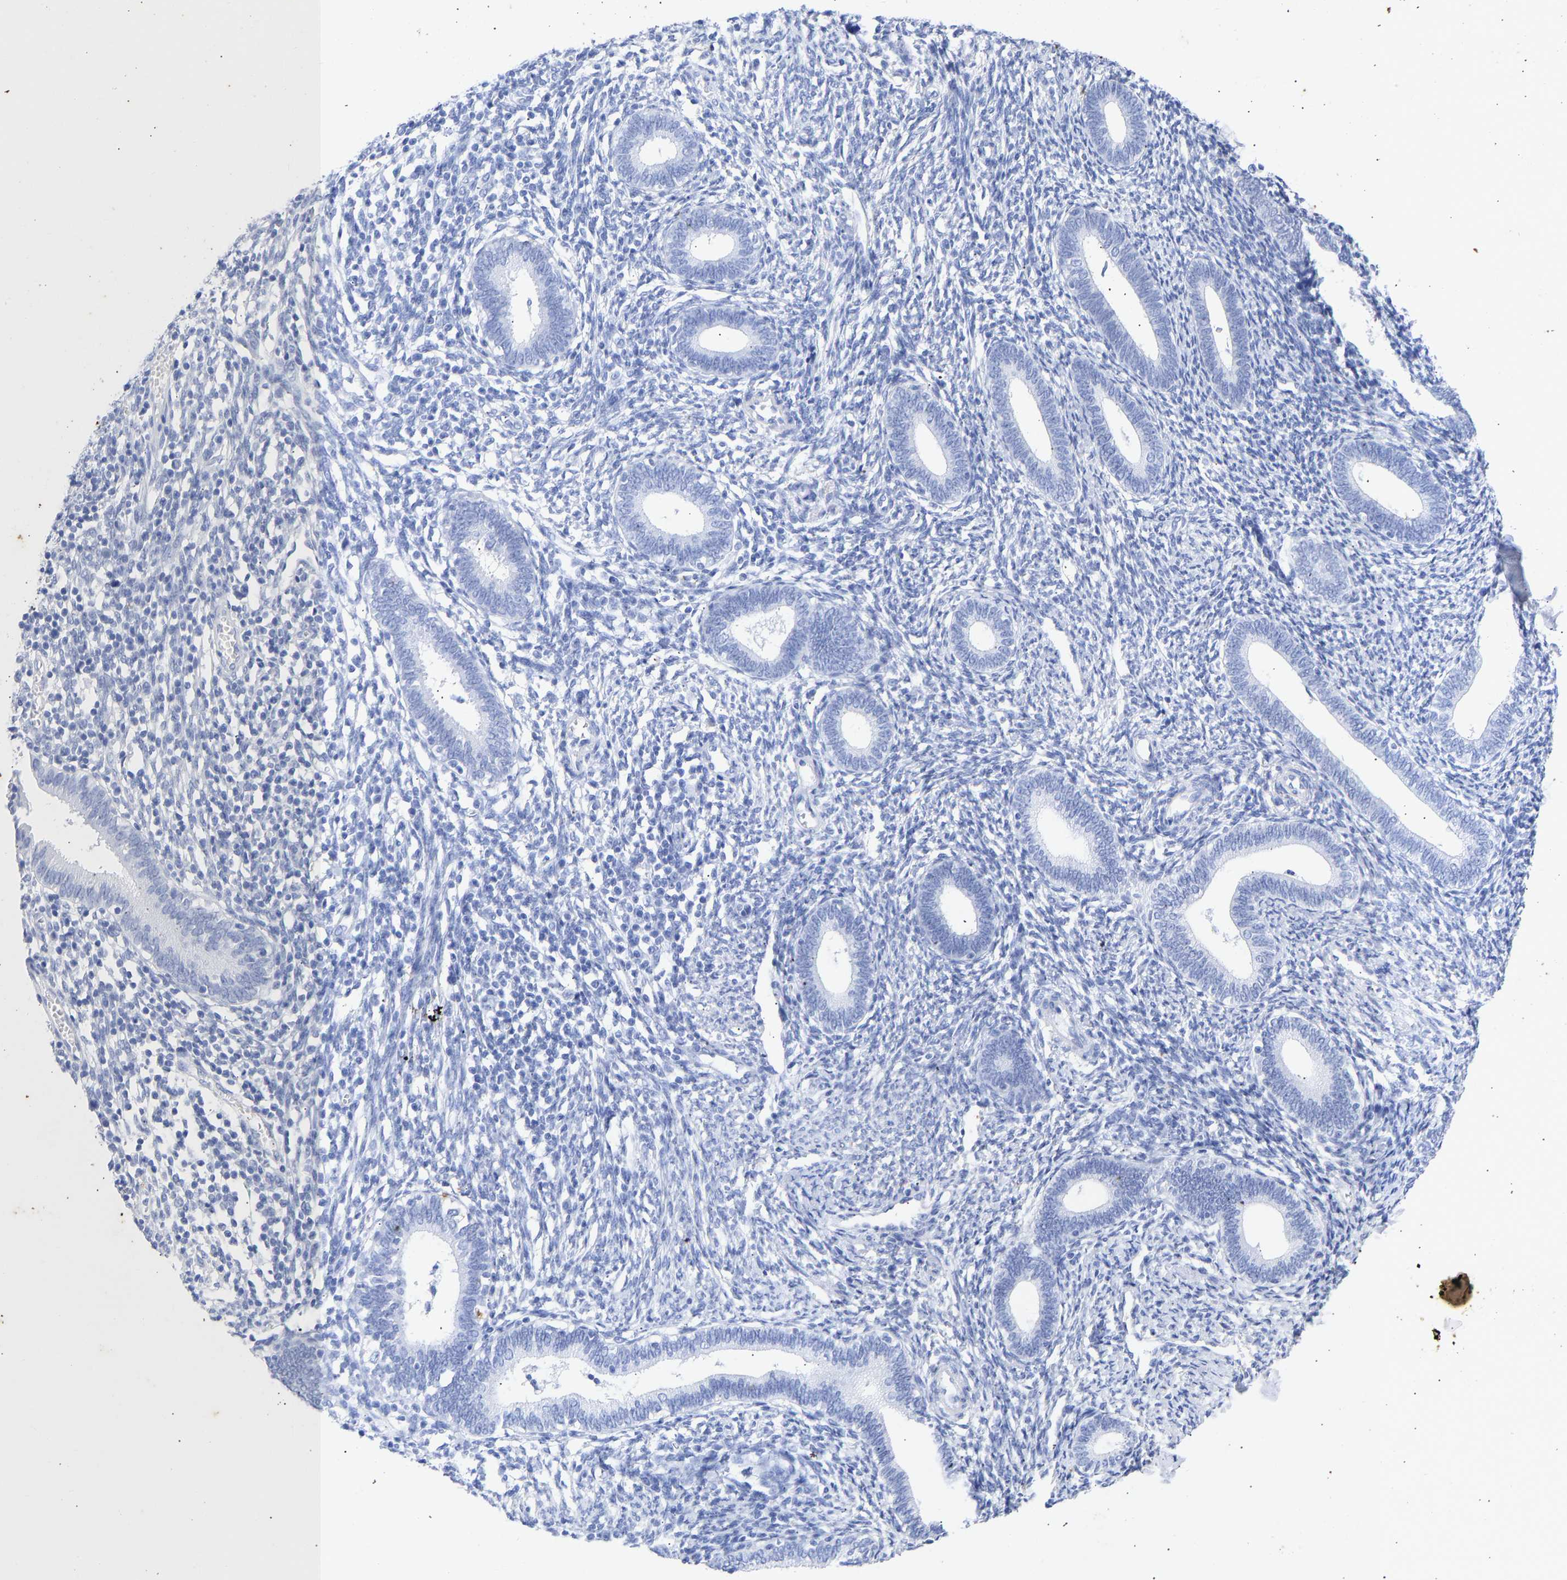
{"staining": {"intensity": "negative", "quantity": "none", "location": "none"}, "tissue": "endometrium", "cell_type": "Cells in endometrial stroma", "image_type": "normal", "snomed": [{"axis": "morphology", "description": "Normal tissue, NOS"}, {"axis": "topography", "description": "Endometrium"}], "caption": "An image of endometrium stained for a protein displays no brown staining in cells in endometrial stroma. Nuclei are stained in blue.", "gene": "KRT1", "patient": {"sex": "female", "age": 41}}